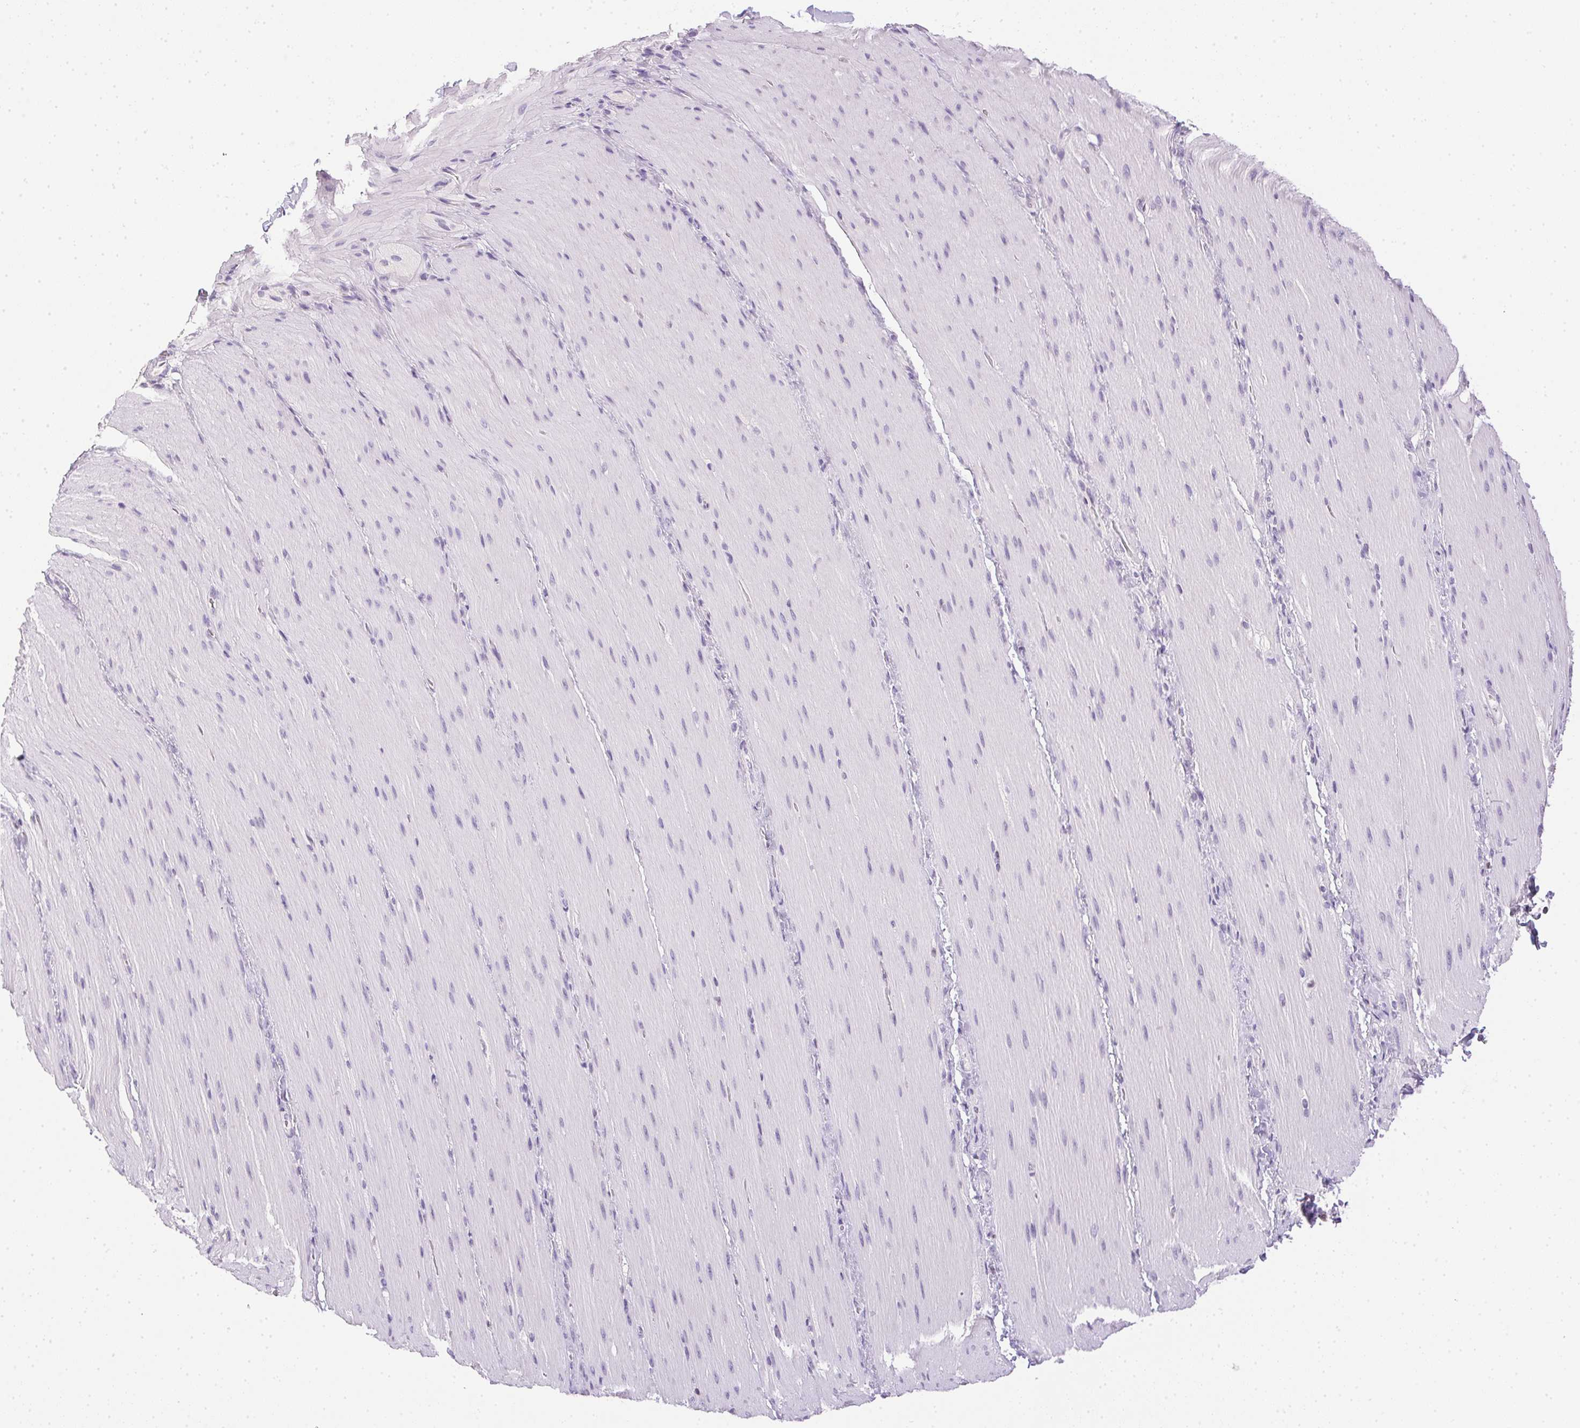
{"staining": {"intensity": "negative", "quantity": "none", "location": "none"}, "tissue": "smooth muscle", "cell_type": "Smooth muscle cells", "image_type": "normal", "snomed": [{"axis": "morphology", "description": "Normal tissue, NOS"}, {"axis": "topography", "description": "Smooth muscle"}, {"axis": "topography", "description": "Colon"}], "caption": "A micrograph of smooth muscle stained for a protein shows no brown staining in smooth muscle cells. (DAB (3,3'-diaminobenzidine) immunohistochemistry with hematoxylin counter stain).", "gene": "PRL", "patient": {"sex": "male", "age": 73}}